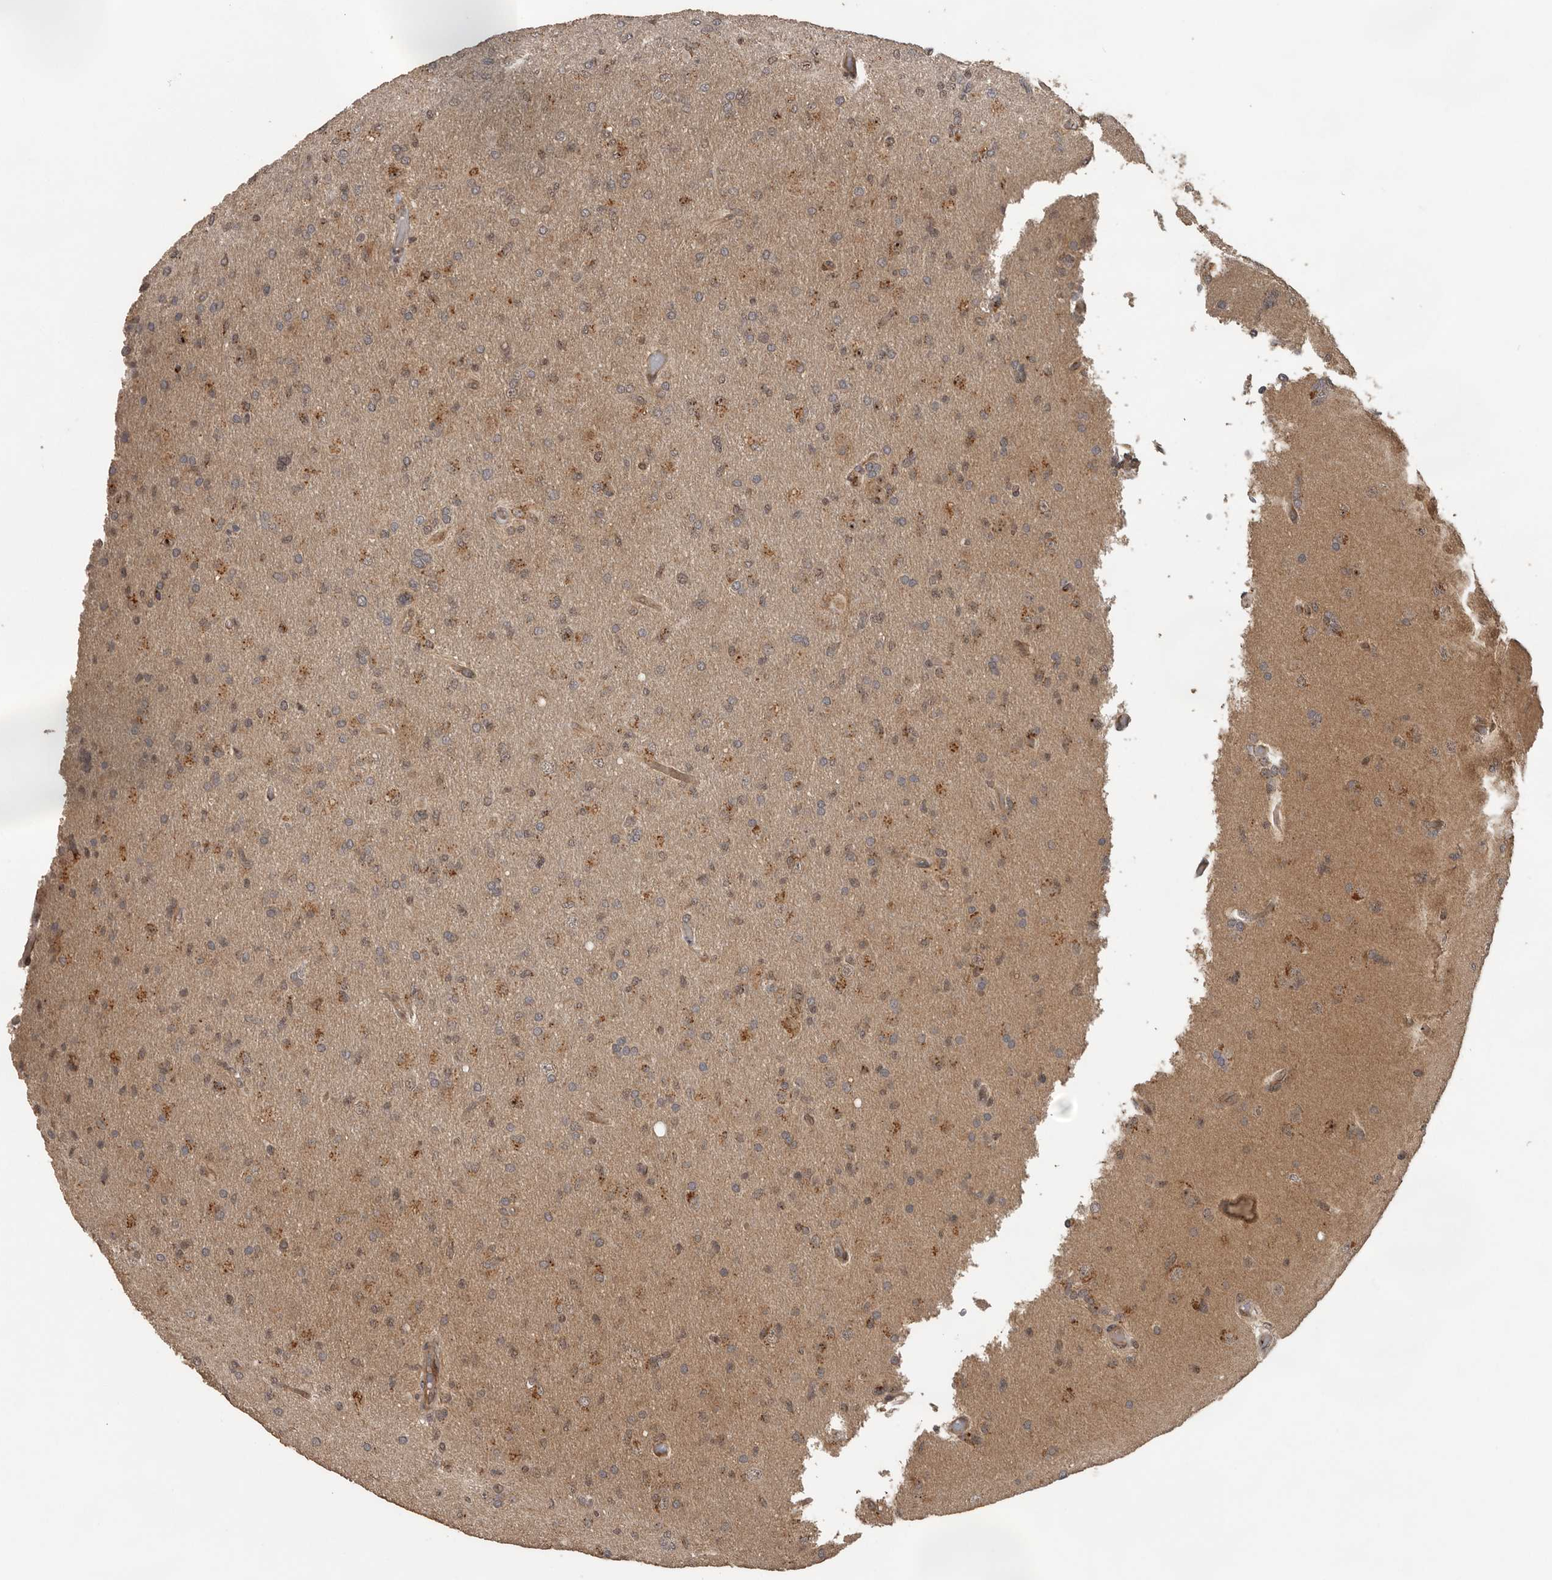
{"staining": {"intensity": "moderate", "quantity": "<25%", "location": "cytoplasmic/membranous"}, "tissue": "glioma", "cell_type": "Tumor cells", "image_type": "cancer", "snomed": [{"axis": "morphology", "description": "Glioma, malignant, High grade"}, {"axis": "topography", "description": "Cerebral cortex"}], "caption": "The histopathology image demonstrates a brown stain indicating the presence of a protein in the cytoplasmic/membranous of tumor cells in malignant high-grade glioma.", "gene": "CEP350", "patient": {"sex": "female", "age": 36}}